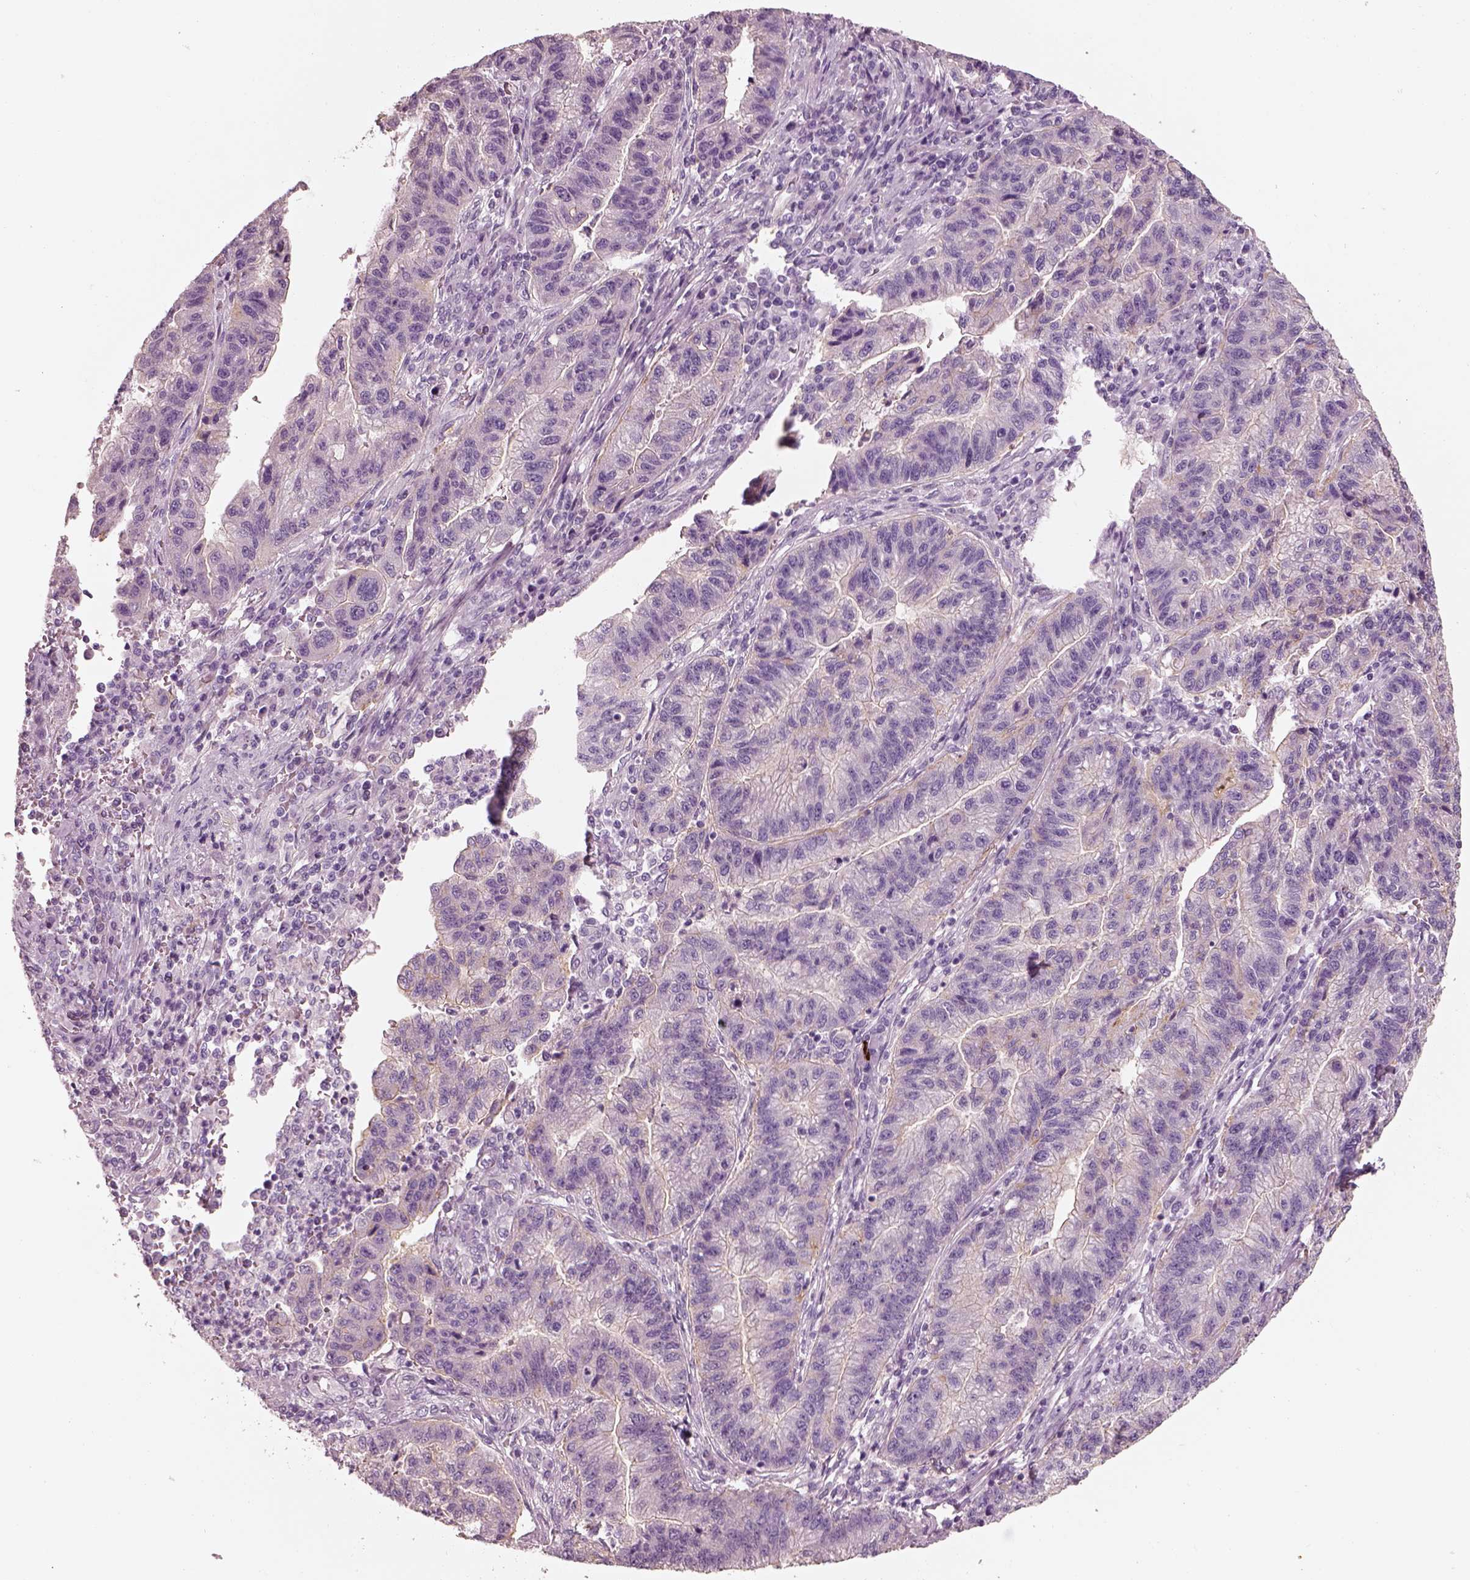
{"staining": {"intensity": "negative", "quantity": "none", "location": "none"}, "tissue": "stomach cancer", "cell_type": "Tumor cells", "image_type": "cancer", "snomed": [{"axis": "morphology", "description": "Adenocarcinoma, NOS"}, {"axis": "topography", "description": "Stomach"}], "caption": "Tumor cells show no significant staining in stomach adenocarcinoma.", "gene": "IGLL1", "patient": {"sex": "male", "age": 83}}